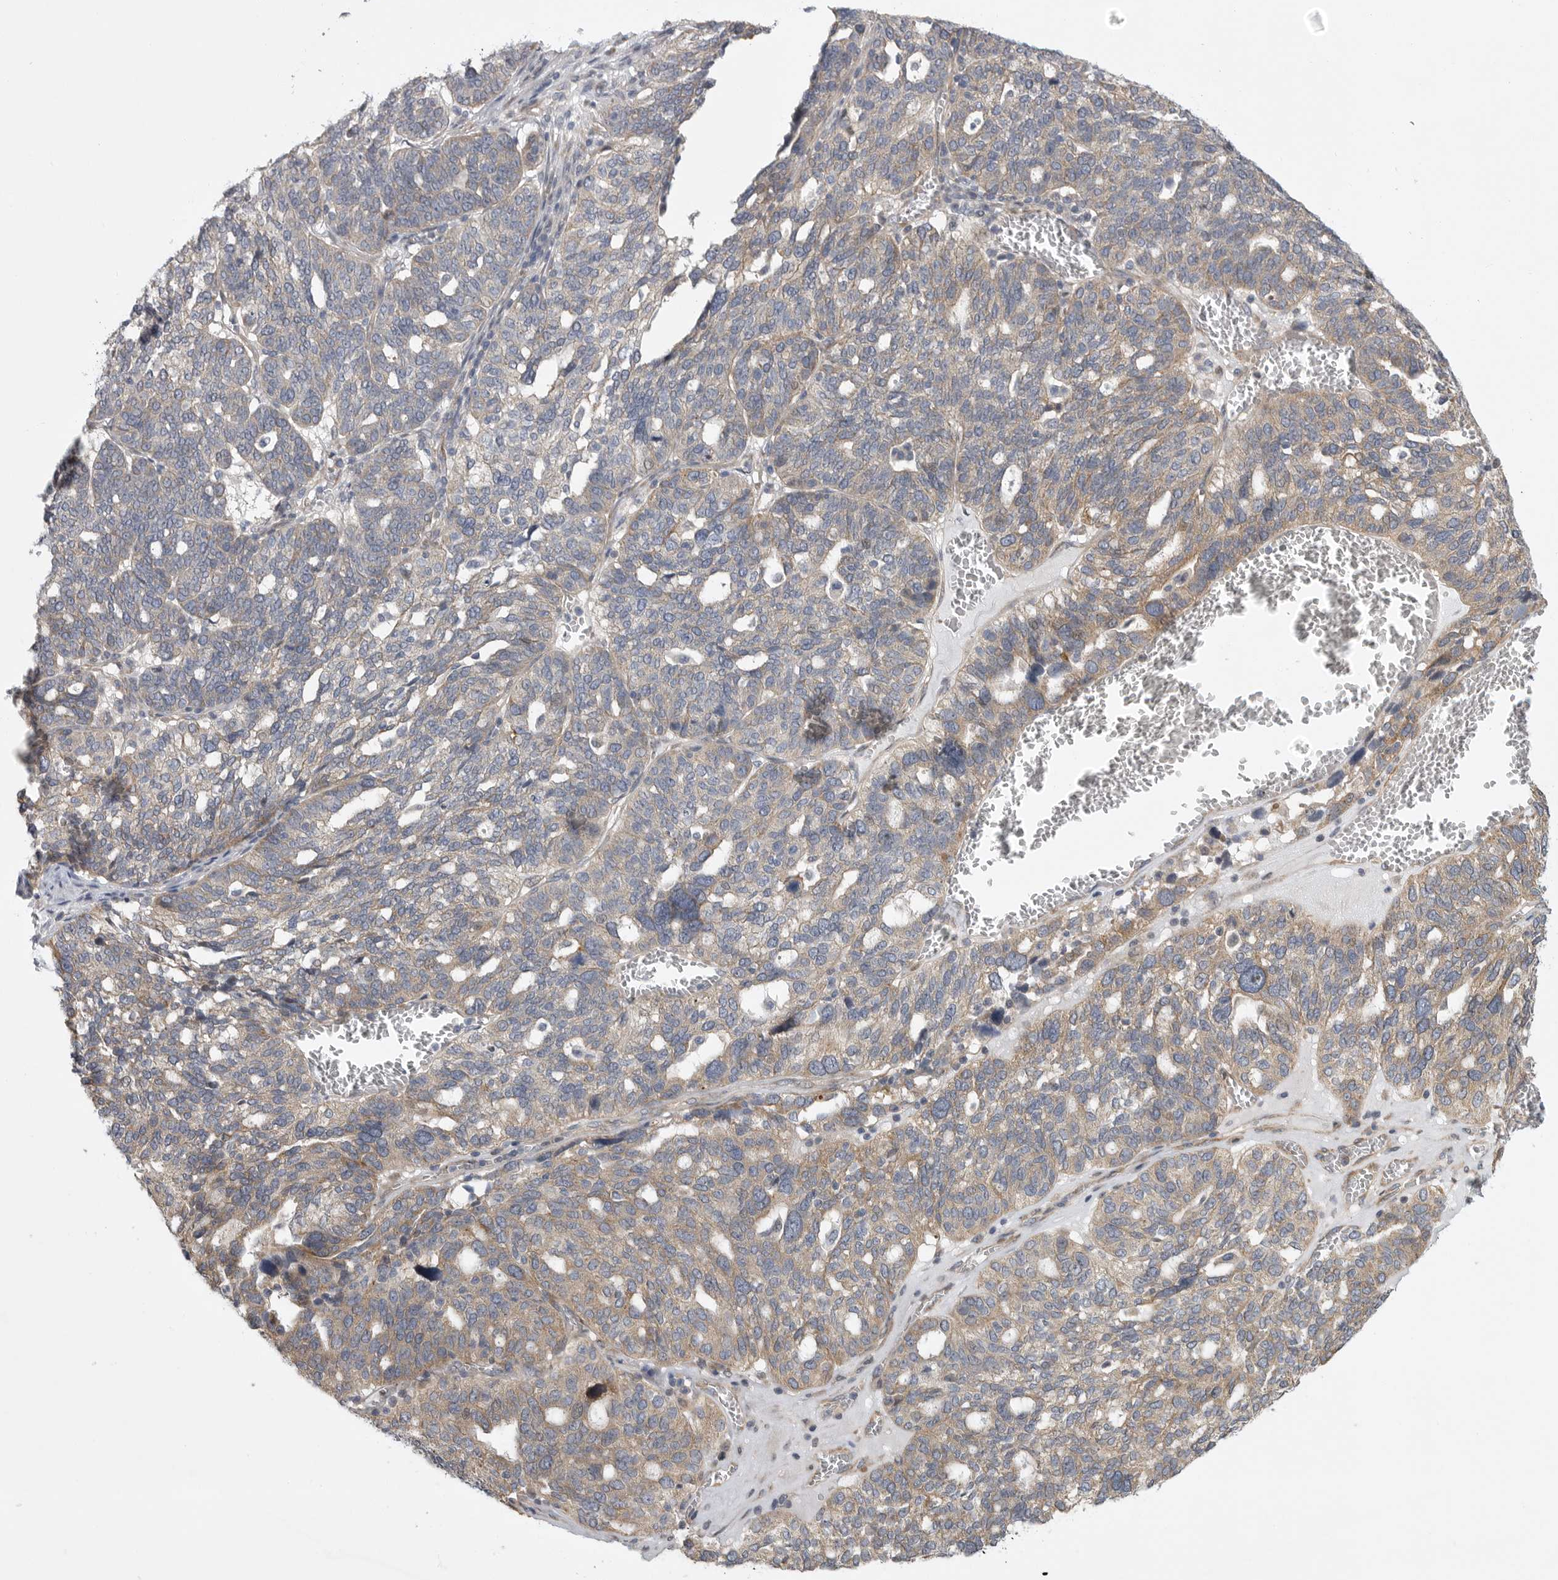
{"staining": {"intensity": "weak", "quantity": ">75%", "location": "cytoplasmic/membranous"}, "tissue": "ovarian cancer", "cell_type": "Tumor cells", "image_type": "cancer", "snomed": [{"axis": "morphology", "description": "Cystadenocarcinoma, serous, NOS"}, {"axis": "topography", "description": "Ovary"}], "caption": "This is a photomicrograph of immunohistochemistry (IHC) staining of ovarian serous cystadenocarcinoma, which shows weak expression in the cytoplasmic/membranous of tumor cells.", "gene": "FBXO43", "patient": {"sex": "female", "age": 59}}